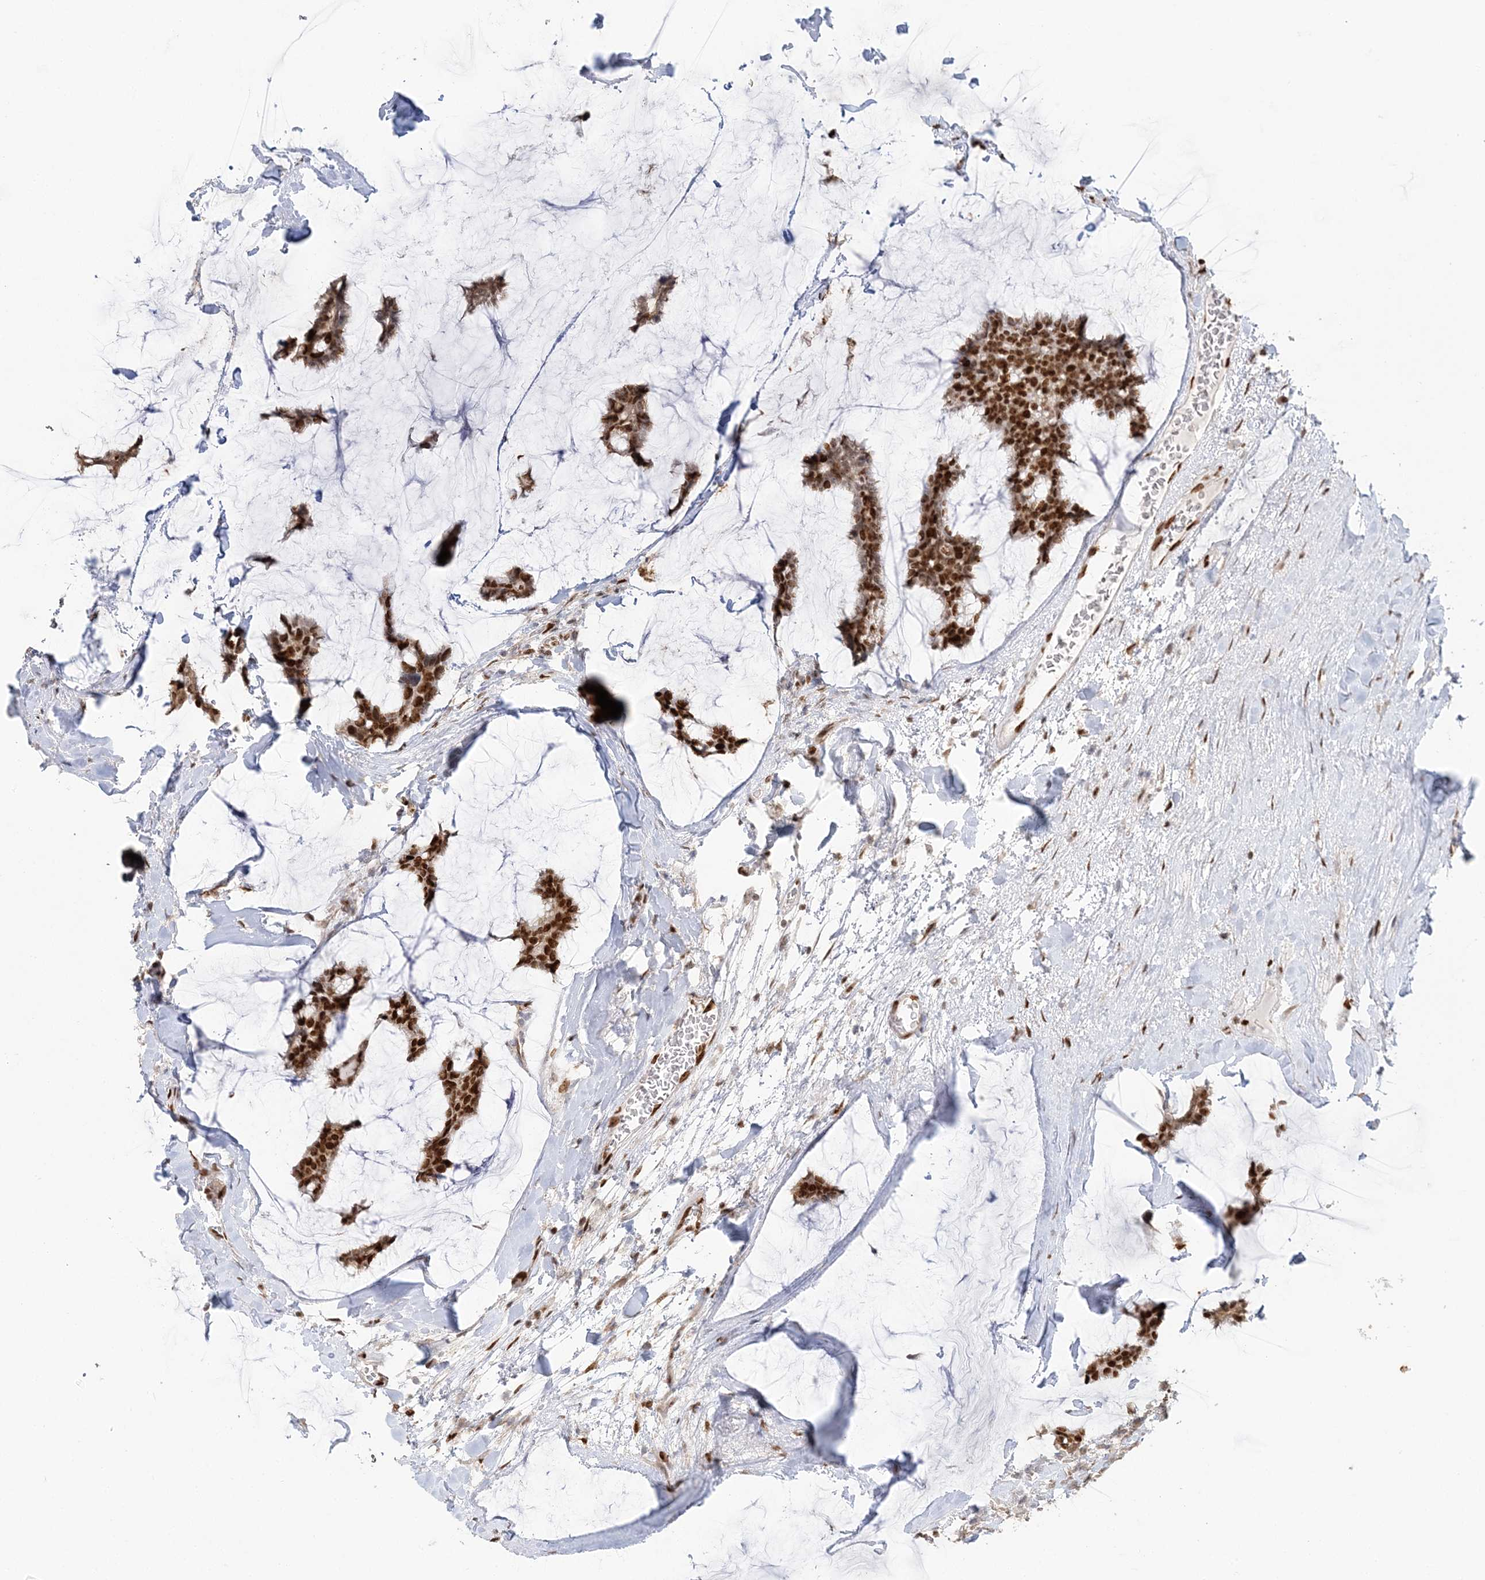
{"staining": {"intensity": "strong", "quantity": ">75%", "location": "nuclear"}, "tissue": "breast cancer", "cell_type": "Tumor cells", "image_type": "cancer", "snomed": [{"axis": "morphology", "description": "Duct carcinoma"}, {"axis": "topography", "description": "Breast"}], "caption": "A histopathology image showing strong nuclear staining in about >75% of tumor cells in breast invasive ductal carcinoma, as visualized by brown immunohistochemical staining.", "gene": "SUMO2", "patient": {"sex": "female", "age": 93}}